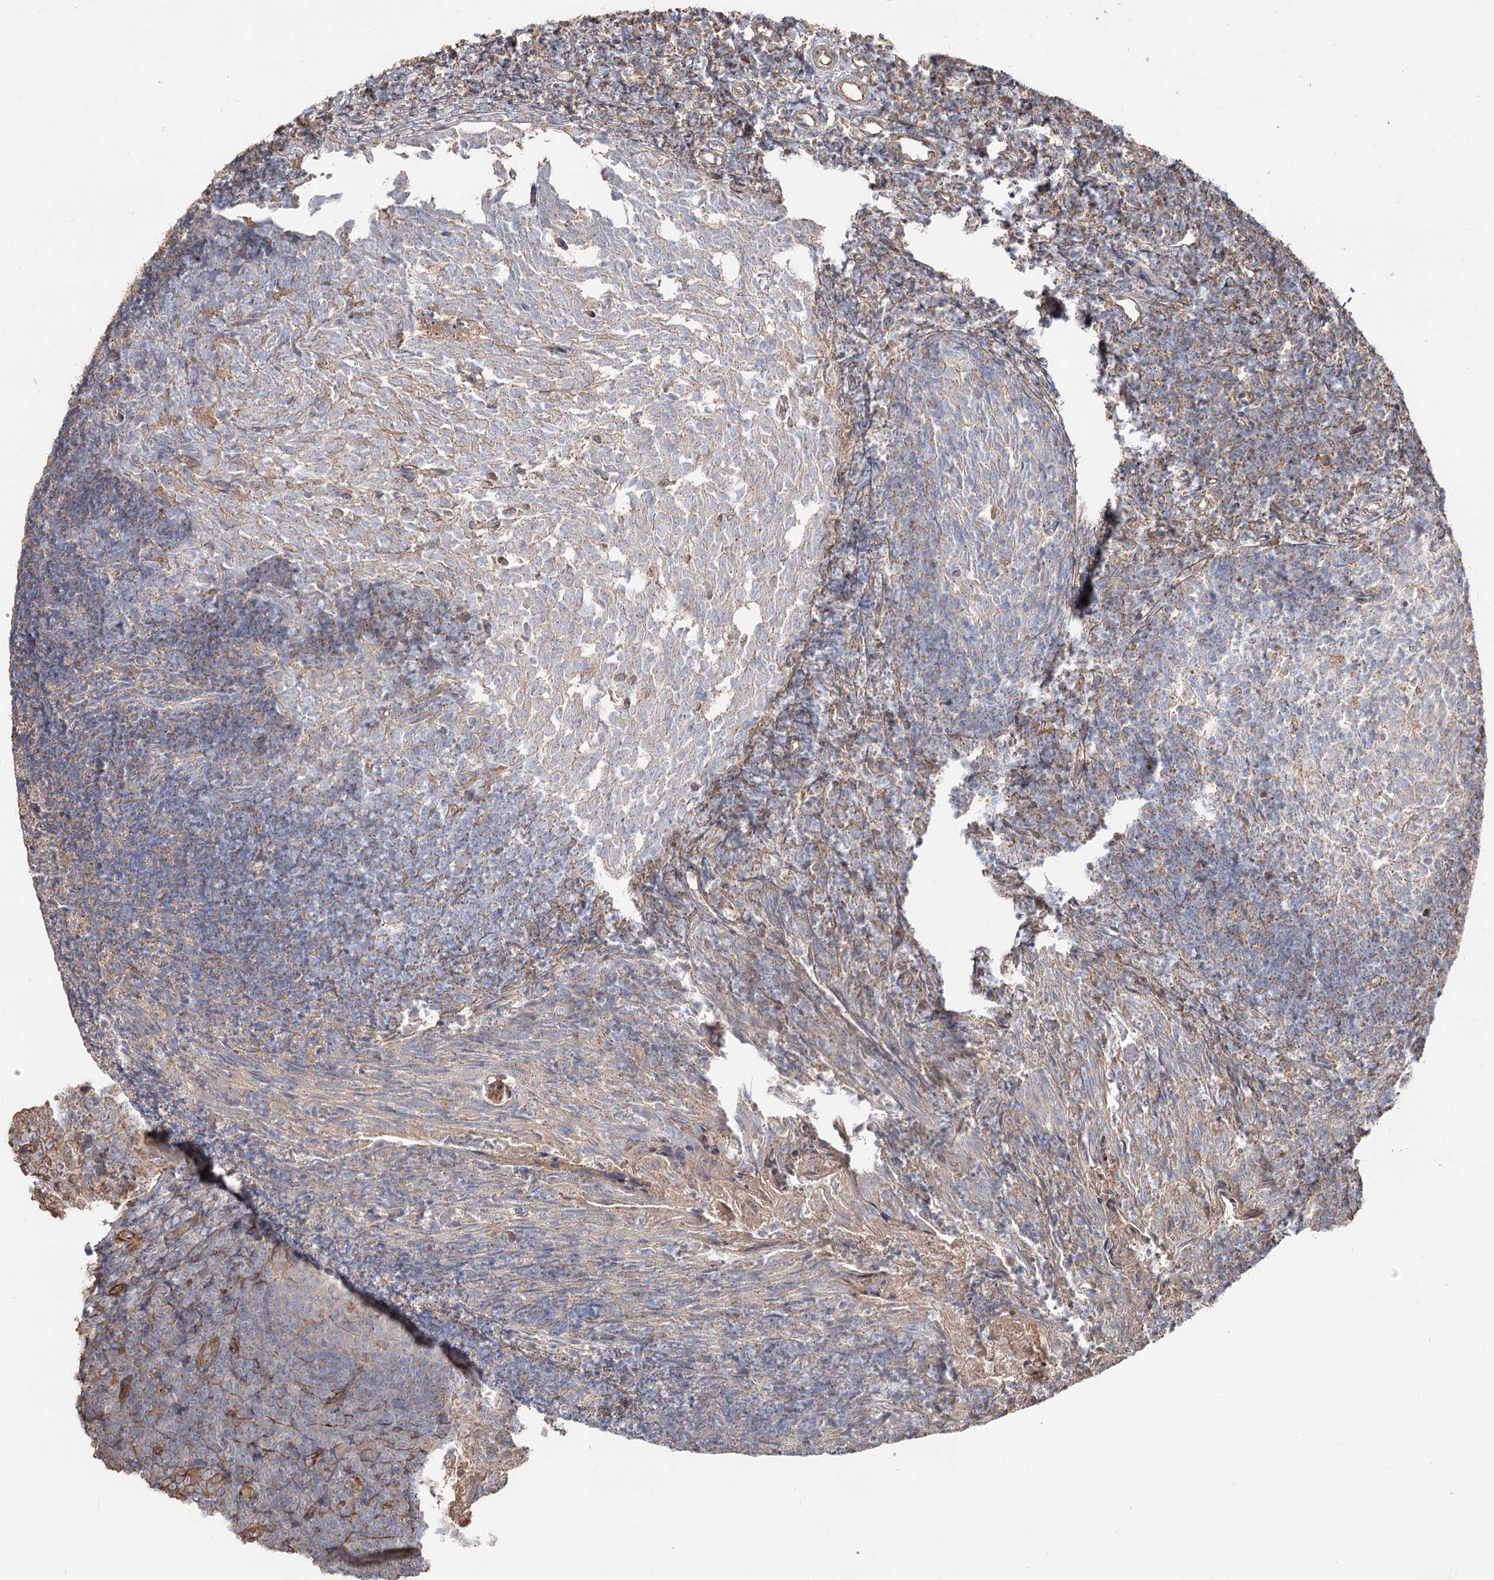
{"staining": {"intensity": "negative", "quantity": "none", "location": "none"}, "tissue": "tonsil", "cell_type": "Germinal center cells", "image_type": "normal", "snomed": [{"axis": "morphology", "description": "Normal tissue, NOS"}, {"axis": "topography", "description": "Tonsil"}], "caption": "Benign tonsil was stained to show a protein in brown. There is no significant staining in germinal center cells.", "gene": "SPART", "patient": {"sex": "female", "age": 10}}